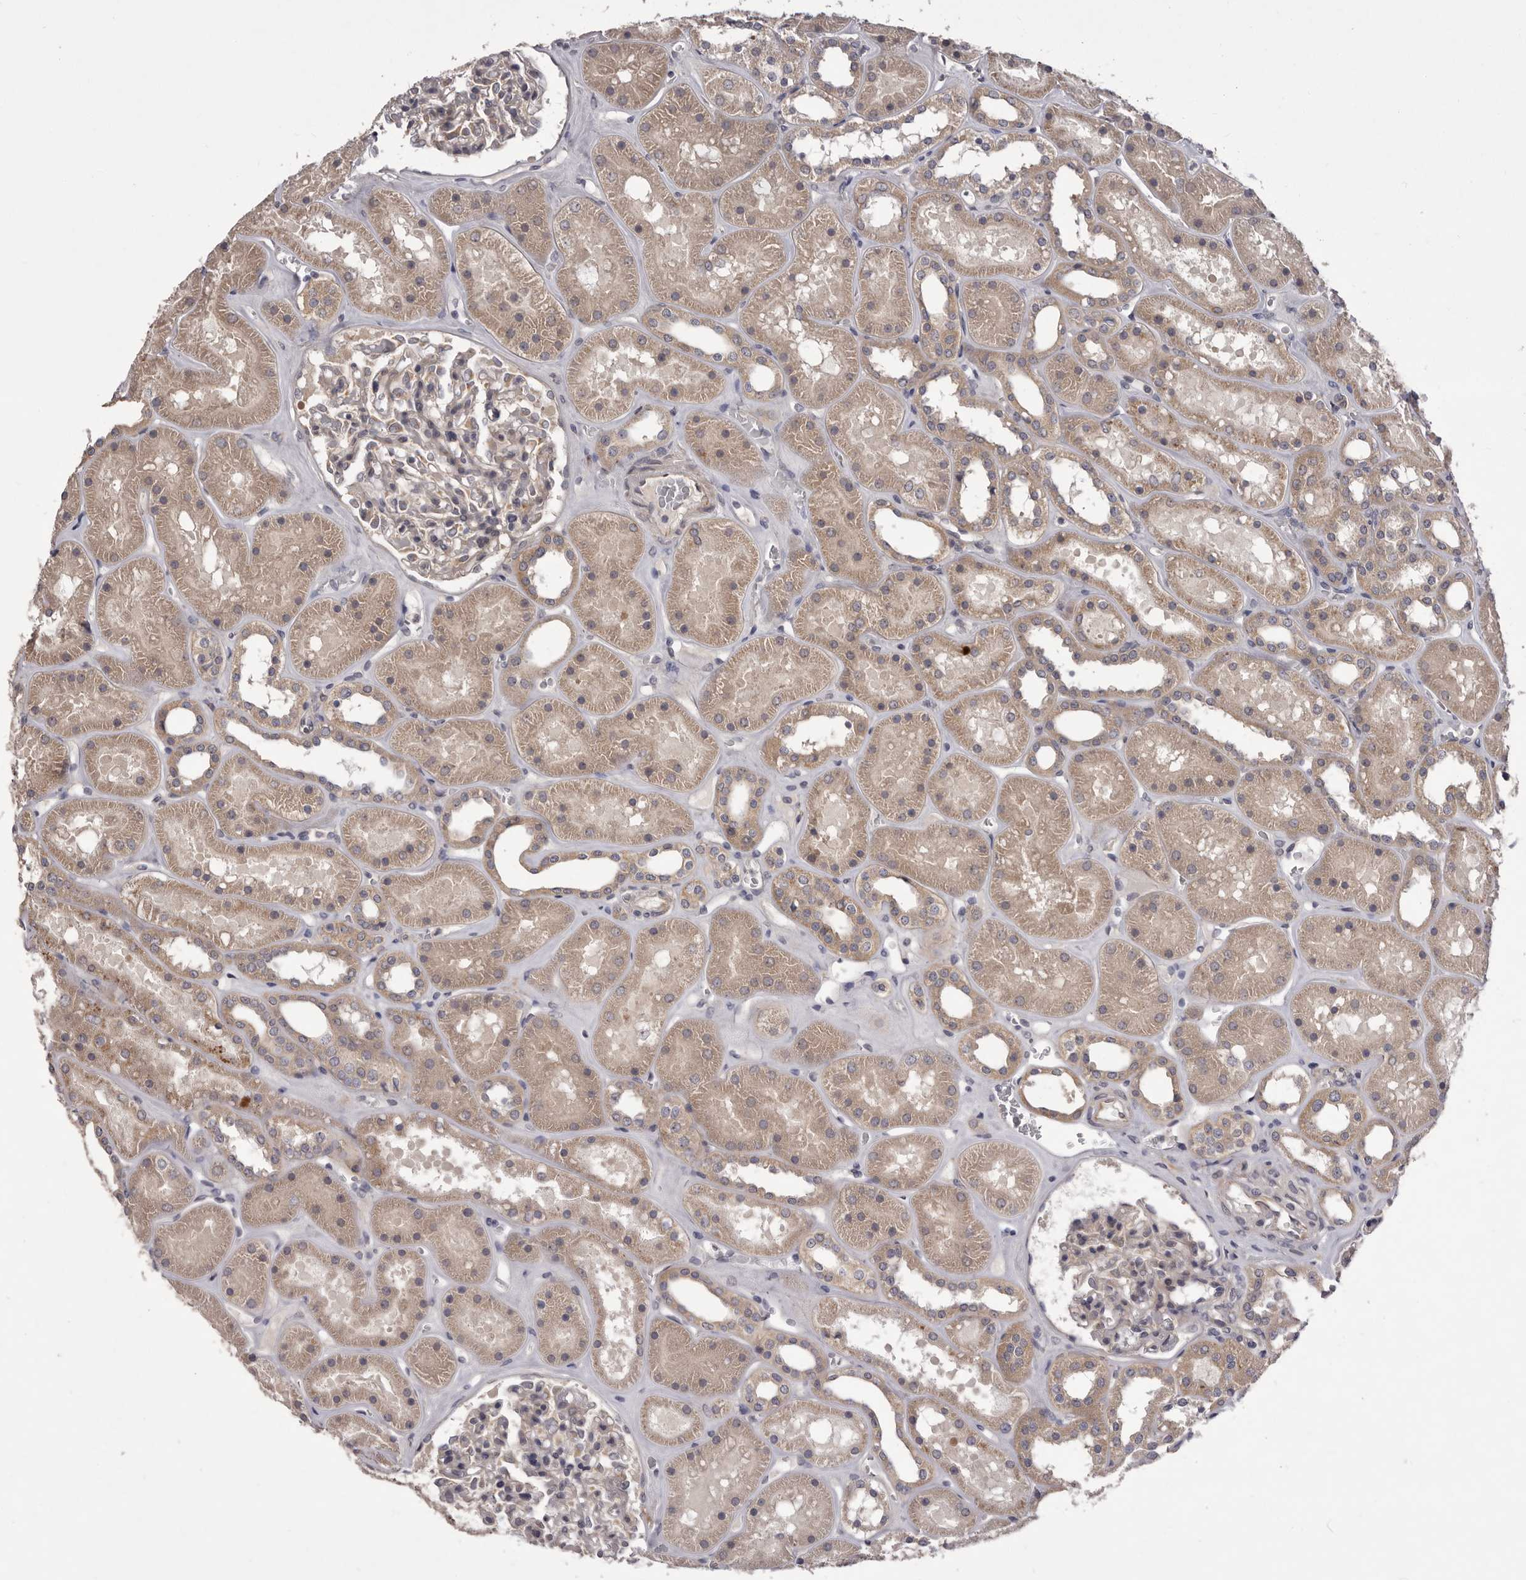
{"staining": {"intensity": "negative", "quantity": "none", "location": "none"}, "tissue": "kidney", "cell_type": "Cells in glomeruli", "image_type": "normal", "snomed": [{"axis": "morphology", "description": "Normal tissue, NOS"}, {"axis": "topography", "description": "Kidney"}], "caption": "IHC histopathology image of normal kidney: human kidney stained with DAB (3,3'-diaminobenzidine) exhibits no significant protein staining in cells in glomeruli. (Brightfield microscopy of DAB (3,3'-diaminobenzidine) immunohistochemistry (IHC) at high magnification).", "gene": "PNRC1", "patient": {"sex": "female", "age": 41}}